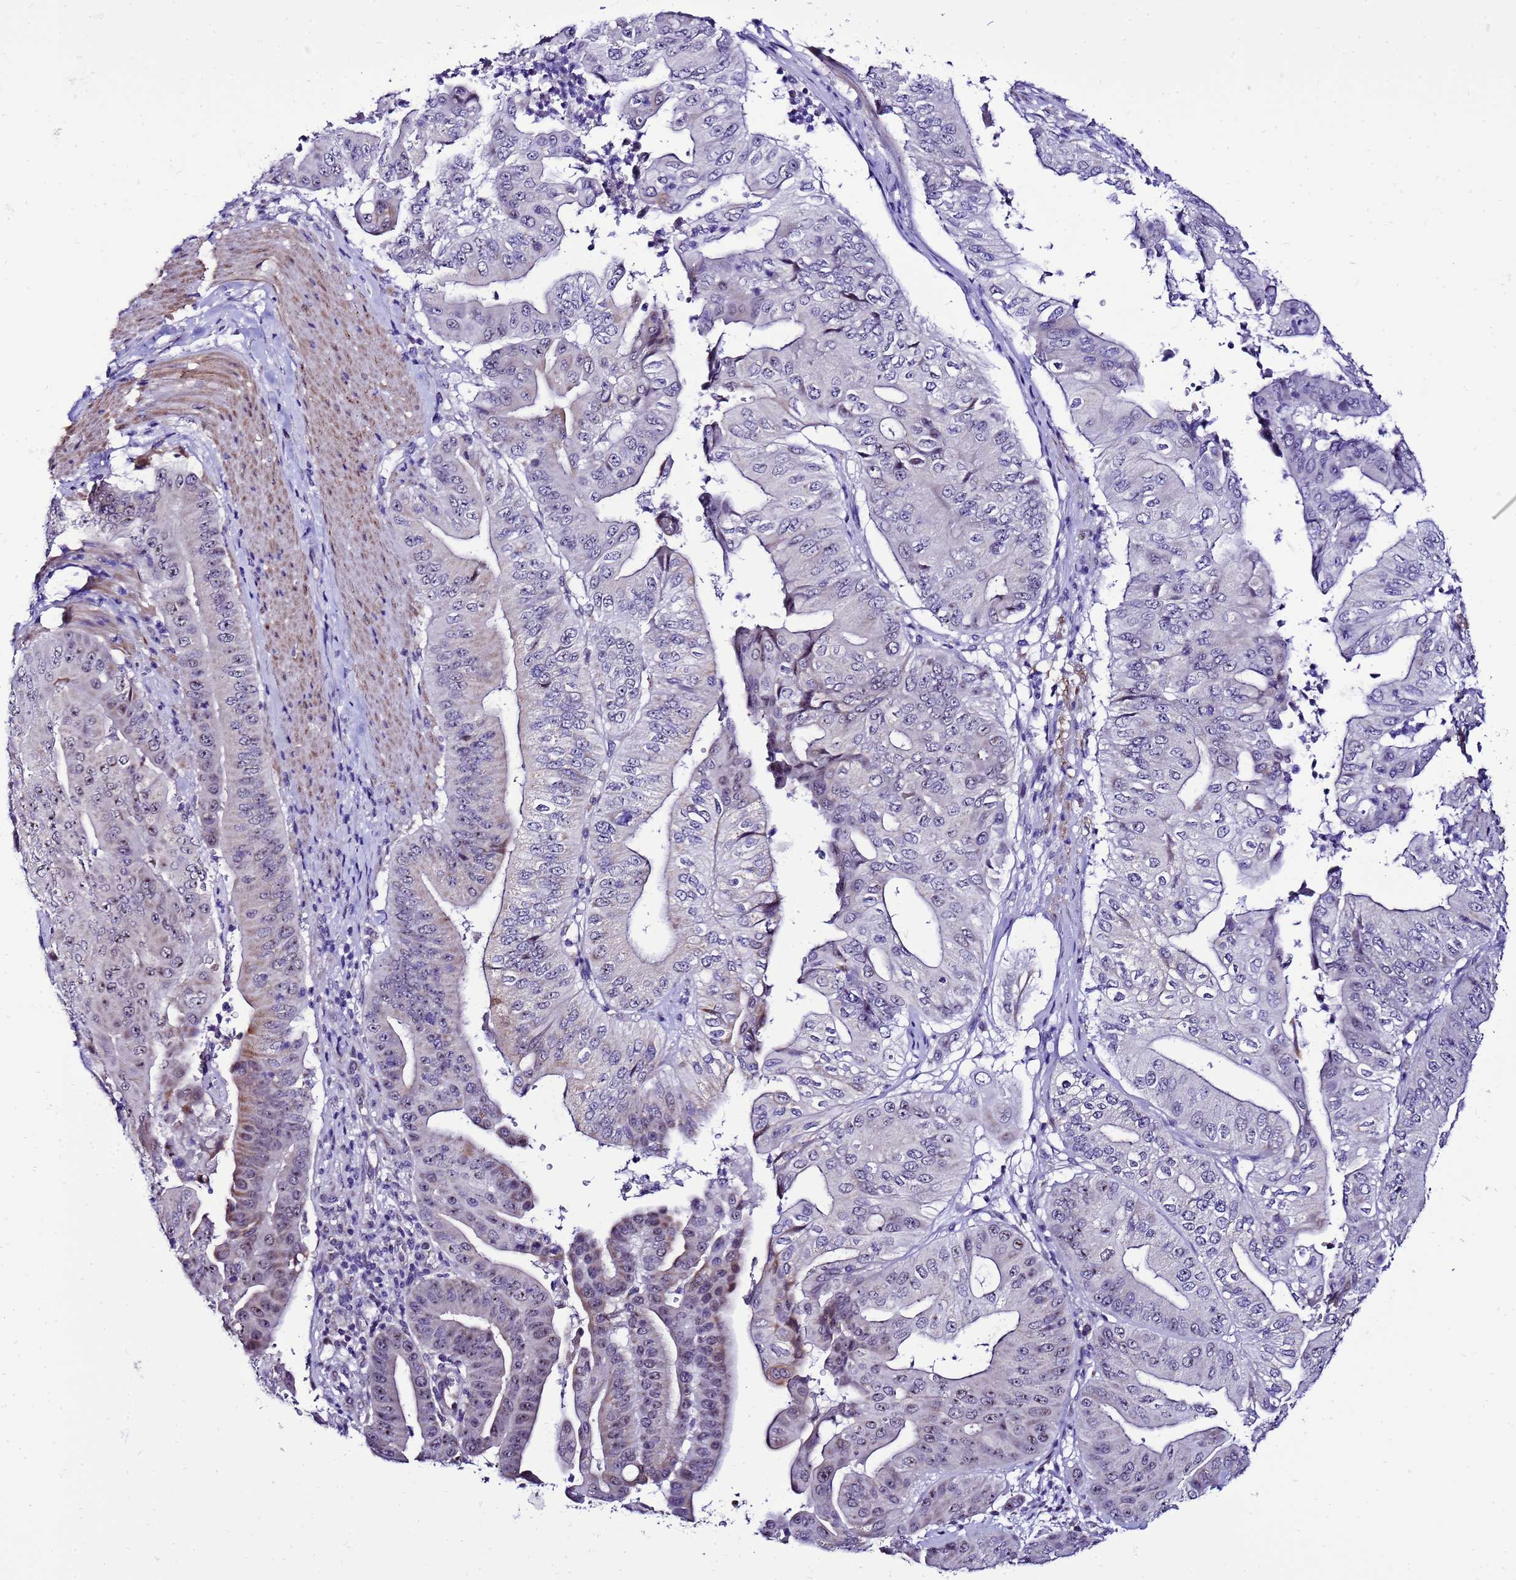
{"staining": {"intensity": "moderate", "quantity": "25%-75%", "location": "cytoplasmic/membranous,nuclear"}, "tissue": "pancreatic cancer", "cell_type": "Tumor cells", "image_type": "cancer", "snomed": [{"axis": "morphology", "description": "Adenocarcinoma, NOS"}, {"axis": "topography", "description": "Pancreas"}], "caption": "An image of human pancreatic adenocarcinoma stained for a protein displays moderate cytoplasmic/membranous and nuclear brown staining in tumor cells. (brown staining indicates protein expression, while blue staining denotes nuclei).", "gene": "DPH6", "patient": {"sex": "female", "age": 77}}